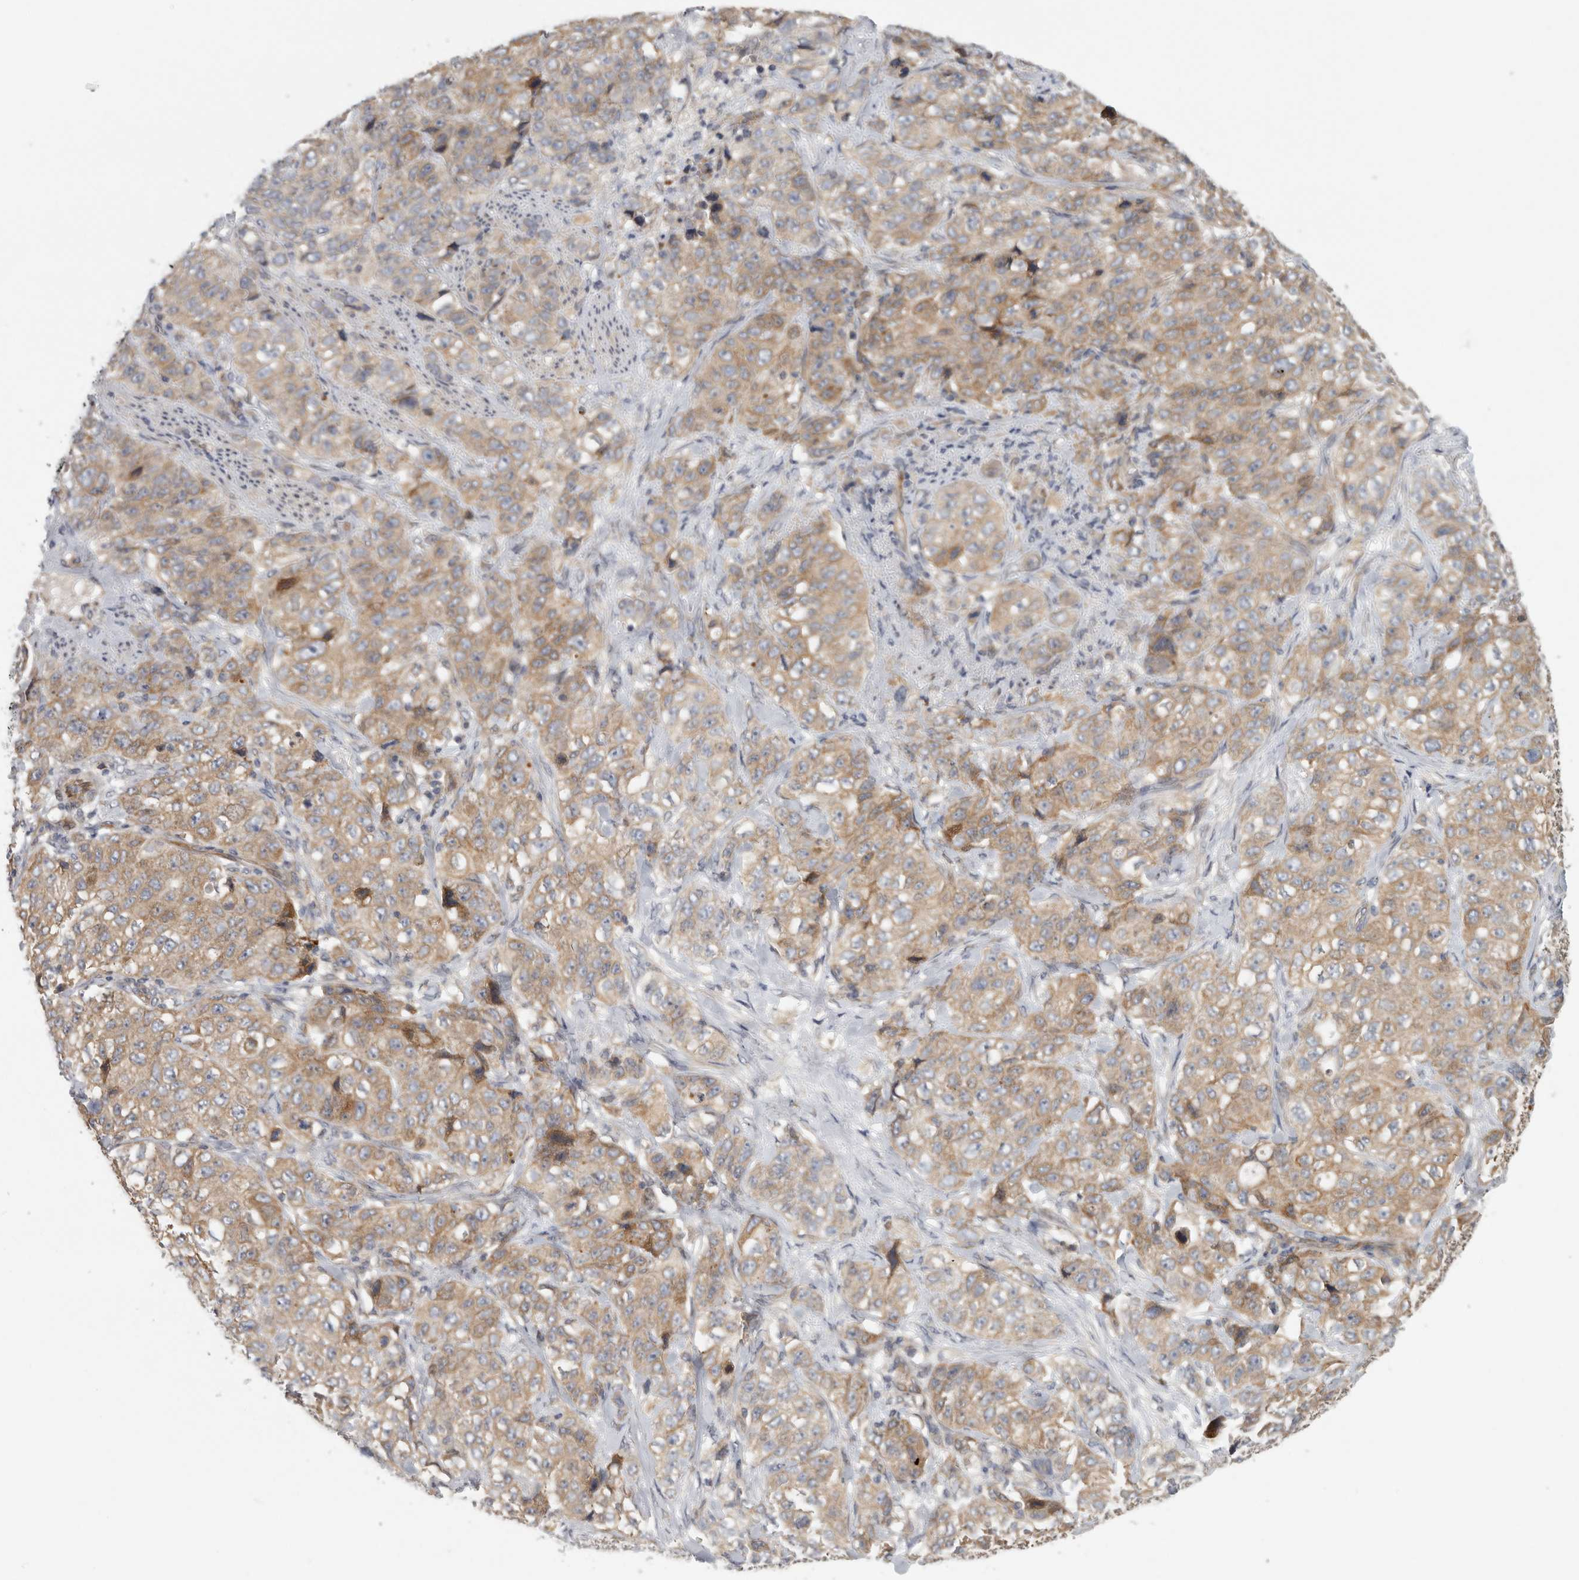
{"staining": {"intensity": "moderate", "quantity": ">75%", "location": "cytoplasmic/membranous"}, "tissue": "stomach cancer", "cell_type": "Tumor cells", "image_type": "cancer", "snomed": [{"axis": "morphology", "description": "Adenocarcinoma, NOS"}, {"axis": "topography", "description": "Stomach"}], "caption": "A brown stain highlights moderate cytoplasmic/membranous positivity of a protein in human stomach adenocarcinoma tumor cells.", "gene": "BCAP29", "patient": {"sex": "male", "age": 48}}